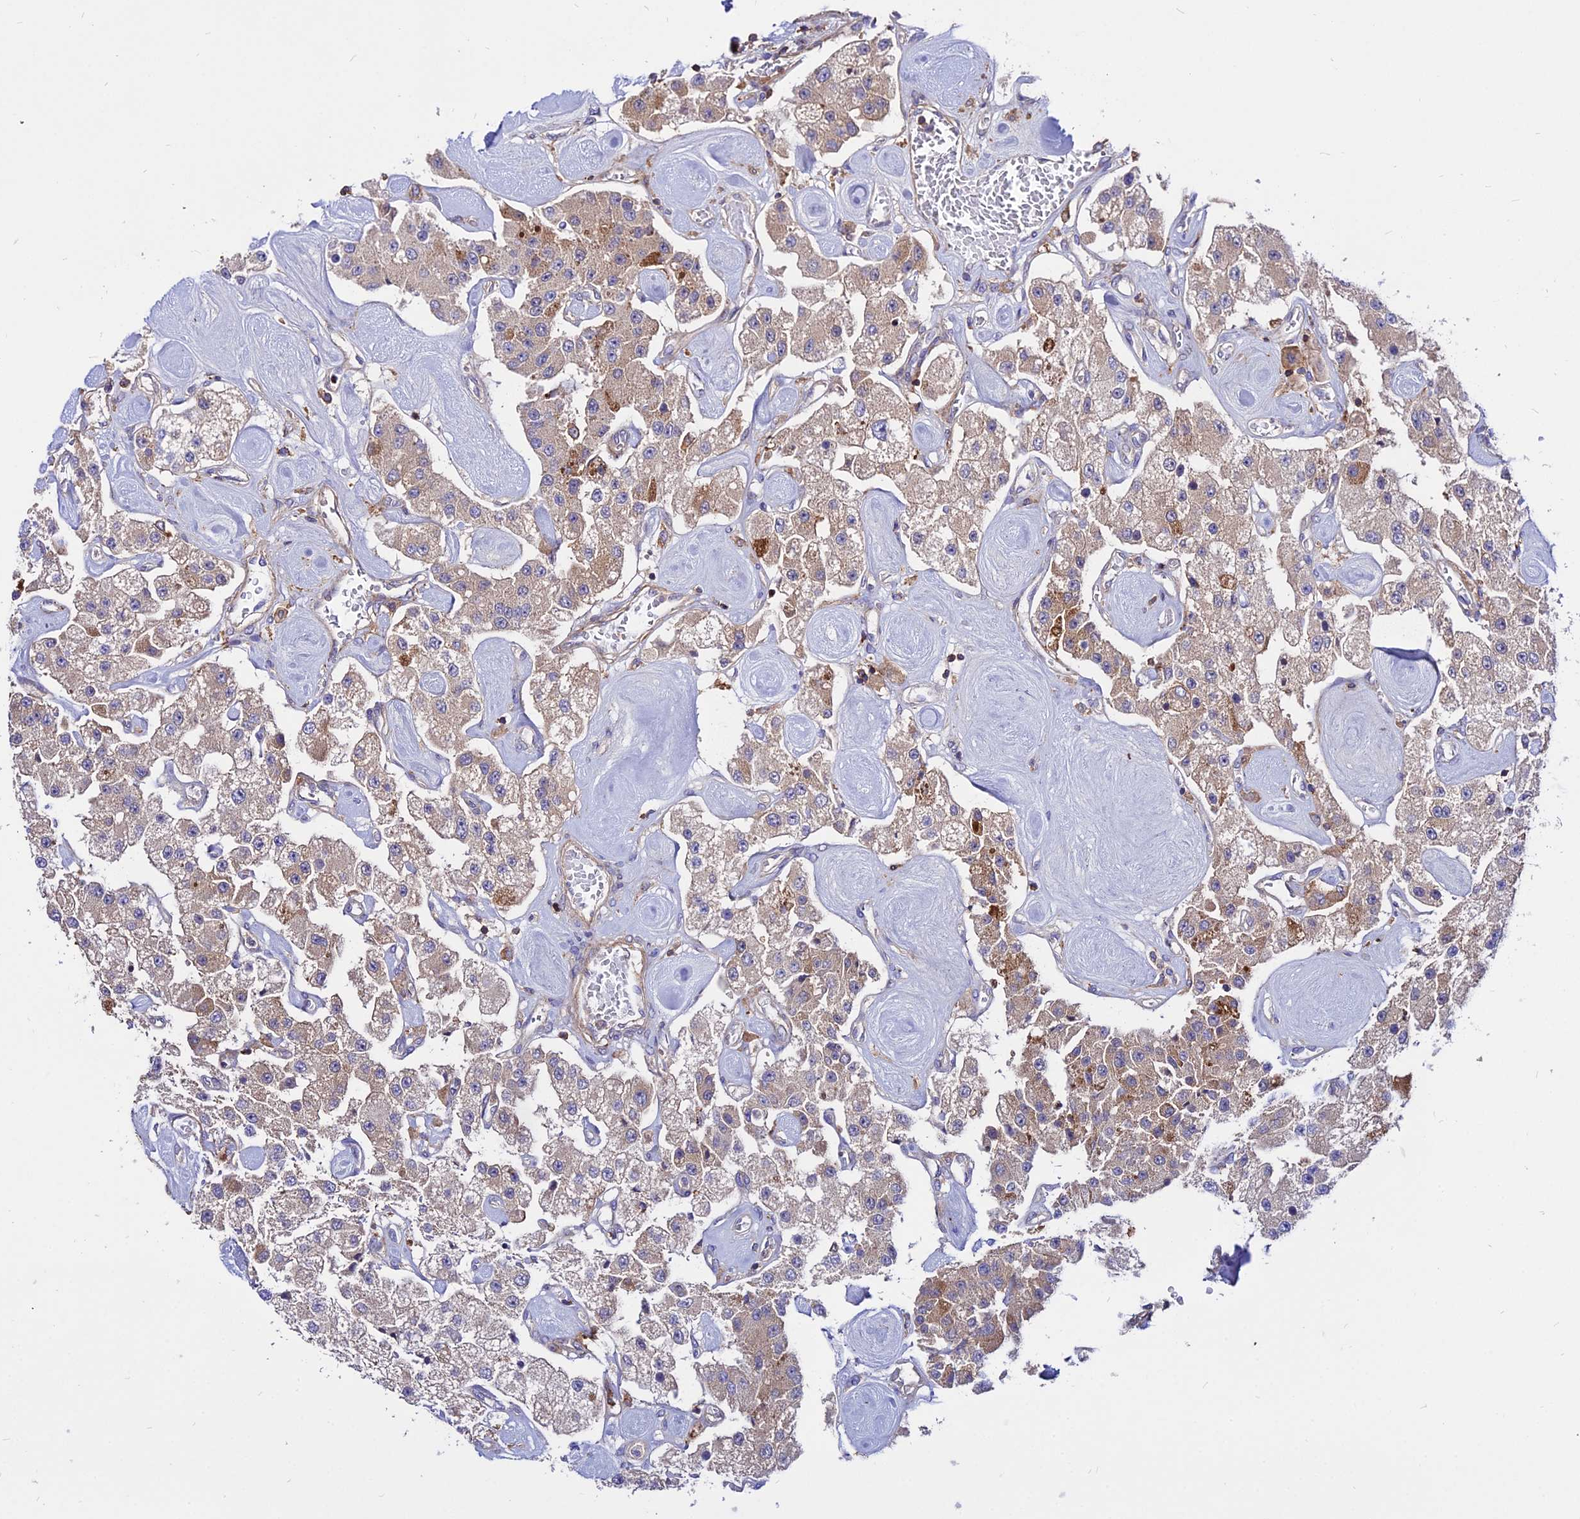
{"staining": {"intensity": "moderate", "quantity": "25%-75%", "location": "cytoplasmic/membranous"}, "tissue": "carcinoid", "cell_type": "Tumor cells", "image_type": "cancer", "snomed": [{"axis": "morphology", "description": "Carcinoid, malignant, NOS"}, {"axis": "topography", "description": "Pancreas"}], "caption": "DAB (3,3'-diaminobenzidine) immunohistochemical staining of malignant carcinoid reveals moderate cytoplasmic/membranous protein positivity in about 25%-75% of tumor cells.", "gene": "PYM1", "patient": {"sex": "male", "age": 41}}